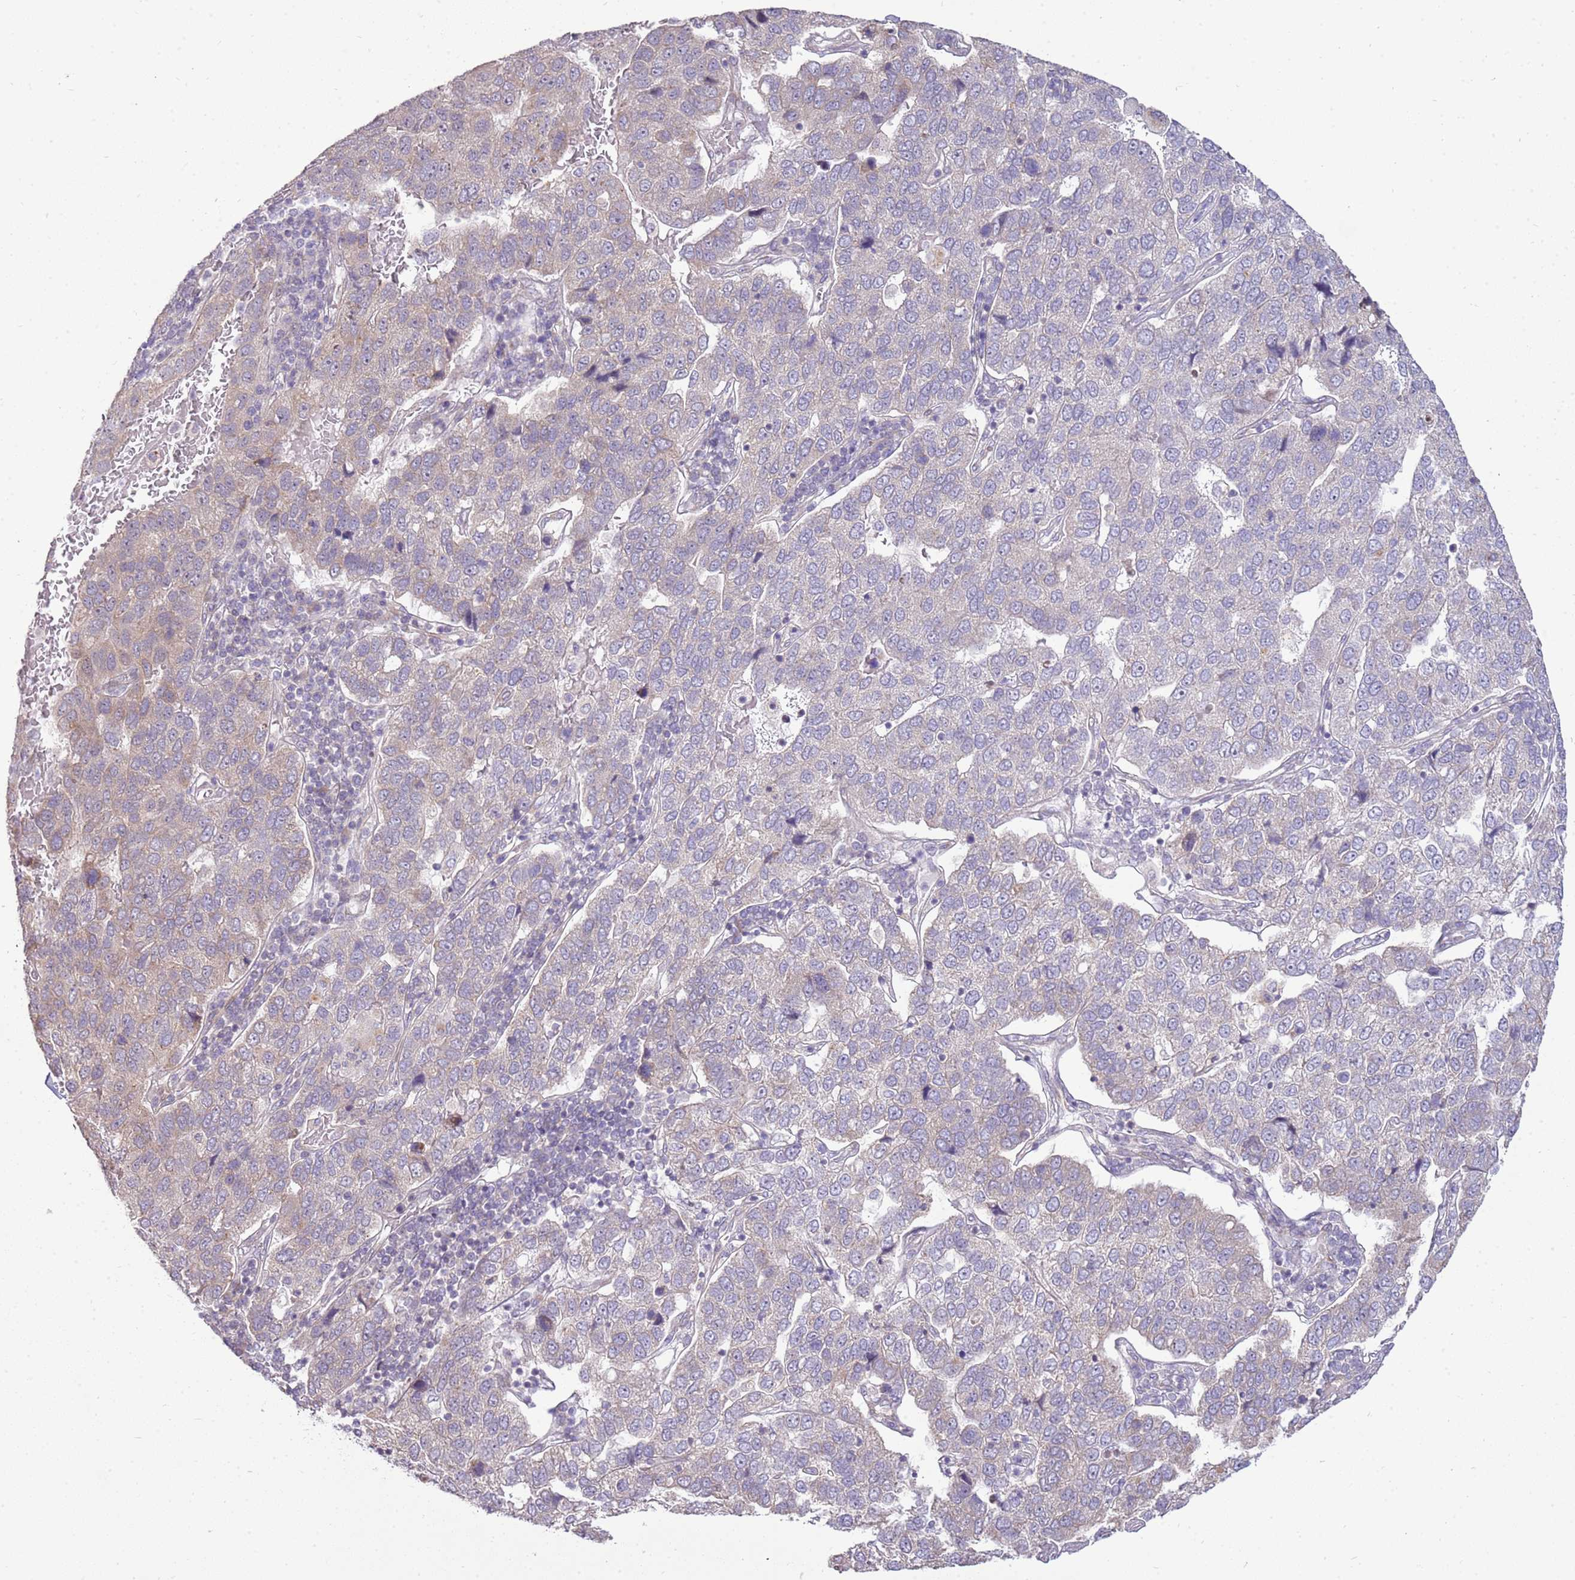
{"staining": {"intensity": "weak", "quantity": "<25%", "location": "cytoplasmic/membranous"}, "tissue": "pancreatic cancer", "cell_type": "Tumor cells", "image_type": "cancer", "snomed": [{"axis": "morphology", "description": "Adenocarcinoma, NOS"}, {"axis": "topography", "description": "Pancreas"}], "caption": "A high-resolution histopathology image shows IHC staining of pancreatic adenocarcinoma, which displays no significant staining in tumor cells.", "gene": "UGGT2", "patient": {"sex": "female", "age": 61}}